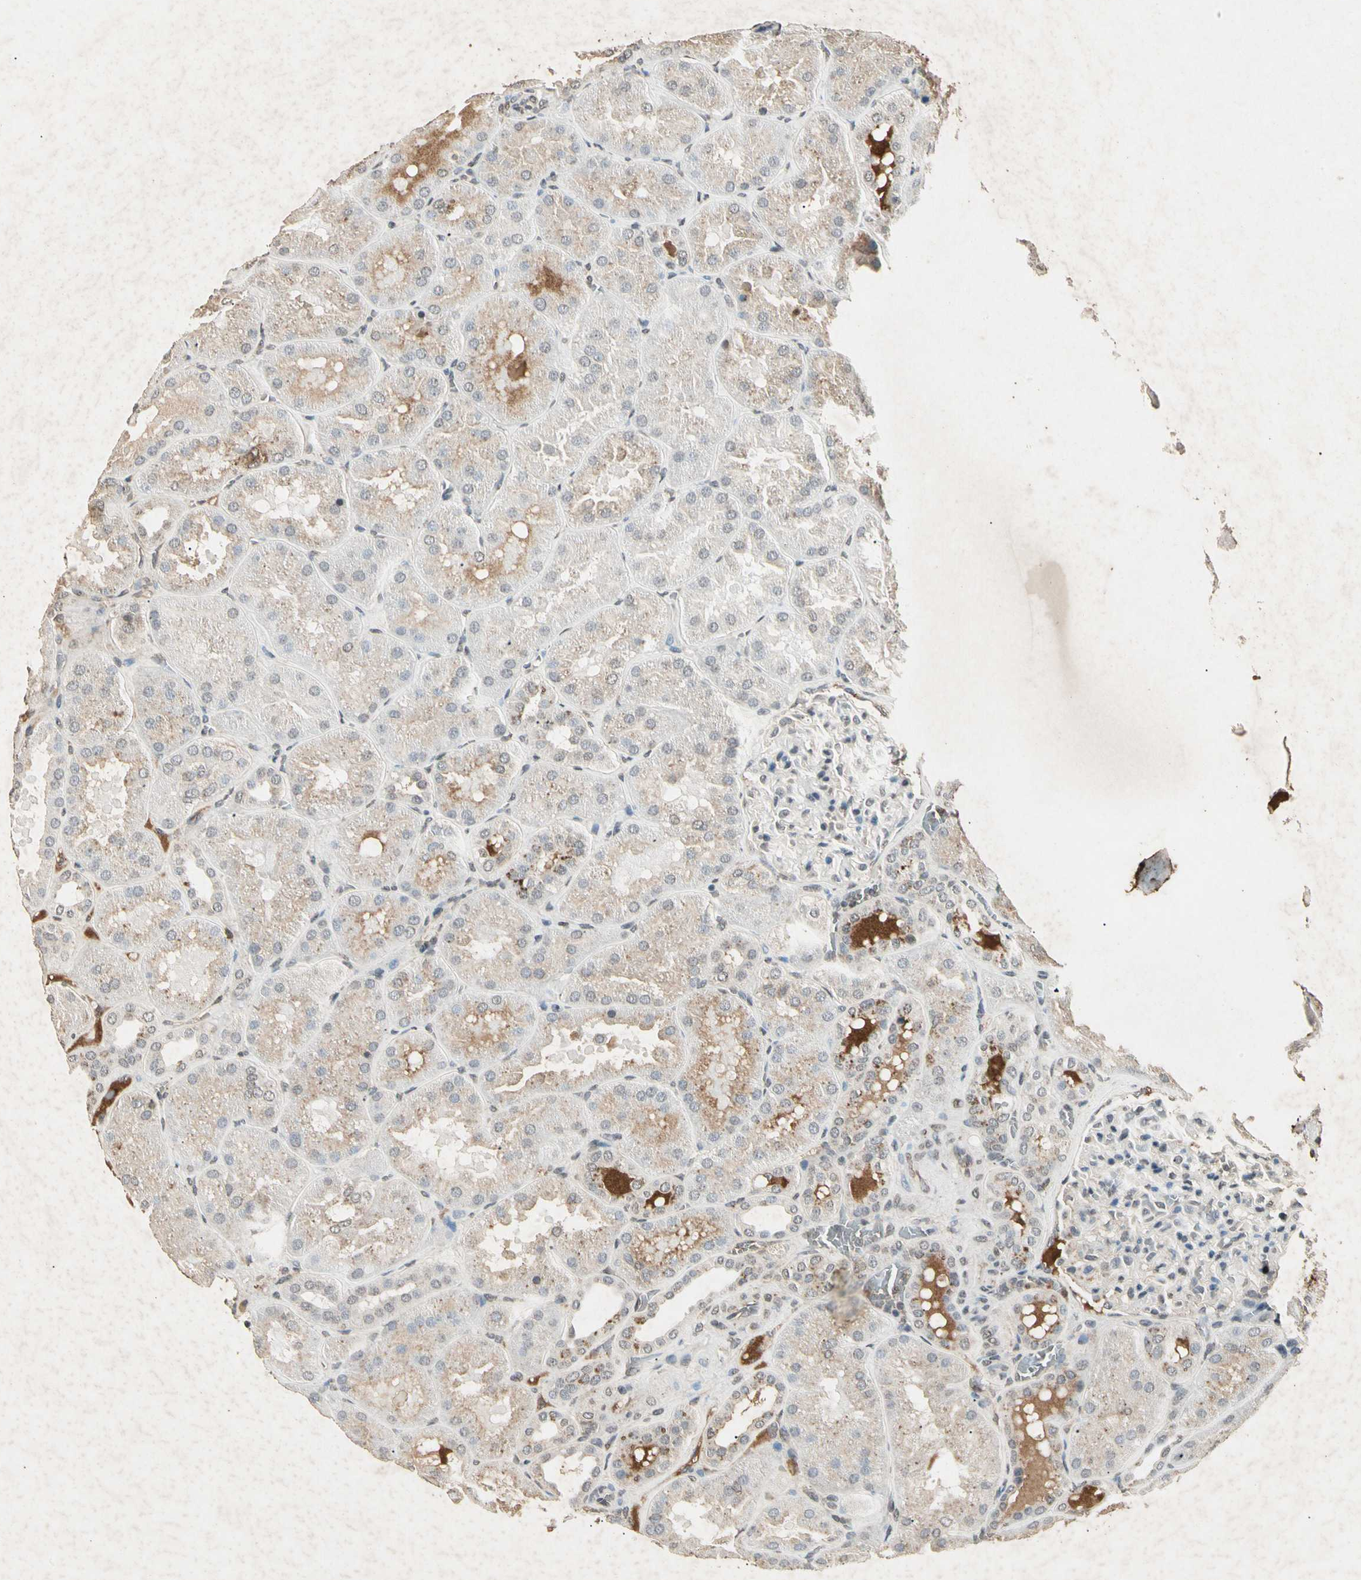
{"staining": {"intensity": "negative", "quantity": "none", "location": "none"}, "tissue": "kidney", "cell_type": "Cells in glomeruli", "image_type": "normal", "snomed": [{"axis": "morphology", "description": "Normal tissue, NOS"}, {"axis": "topography", "description": "Kidney"}], "caption": "Immunohistochemistry photomicrograph of normal kidney: human kidney stained with DAB demonstrates no significant protein positivity in cells in glomeruli.", "gene": "CP", "patient": {"sex": "male", "age": 28}}